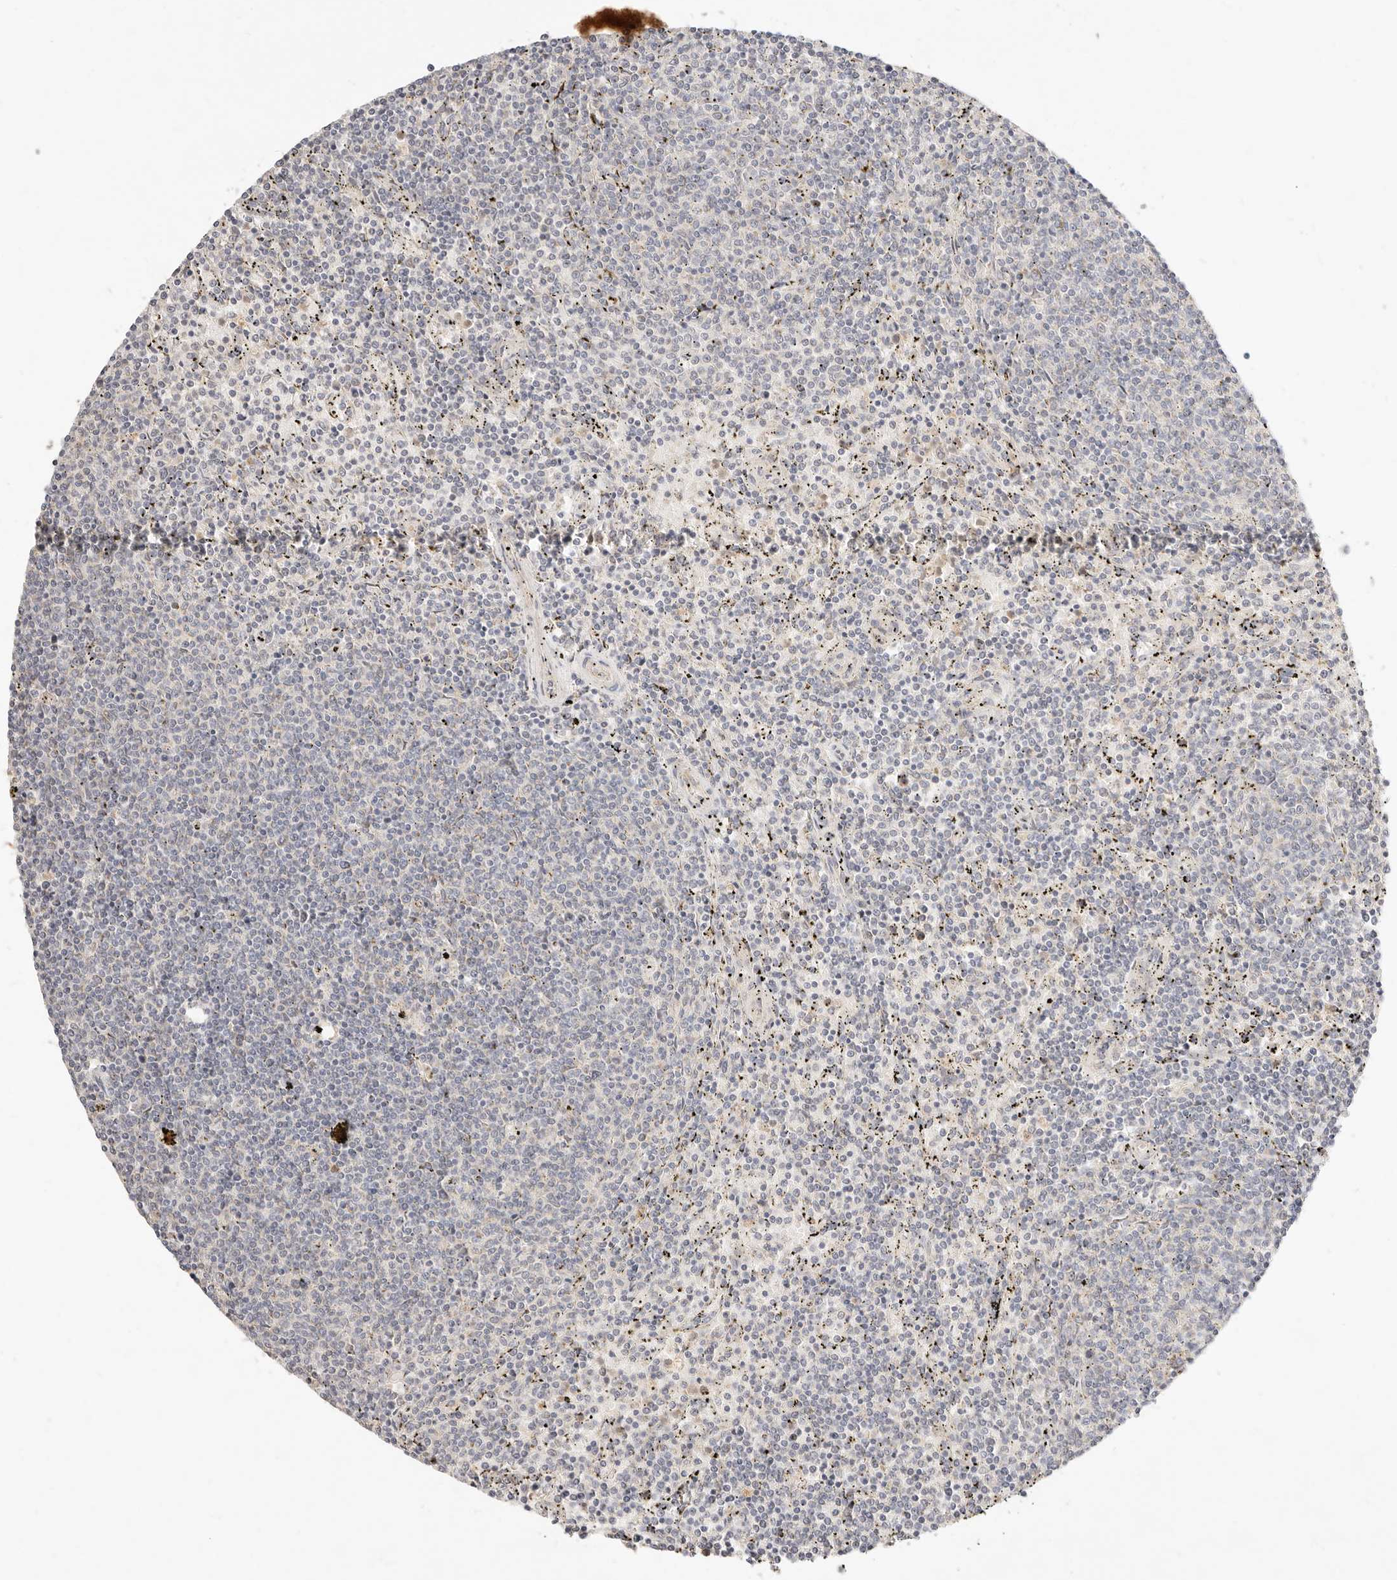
{"staining": {"intensity": "negative", "quantity": "none", "location": "none"}, "tissue": "lymphoma", "cell_type": "Tumor cells", "image_type": "cancer", "snomed": [{"axis": "morphology", "description": "Malignant lymphoma, non-Hodgkin's type, Low grade"}, {"axis": "topography", "description": "Spleen"}], "caption": "Tumor cells are negative for brown protein staining in low-grade malignant lymphoma, non-Hodgkin's type.", "gene": "ACOX1", "patient": {"sex": "female", "age": 50}}